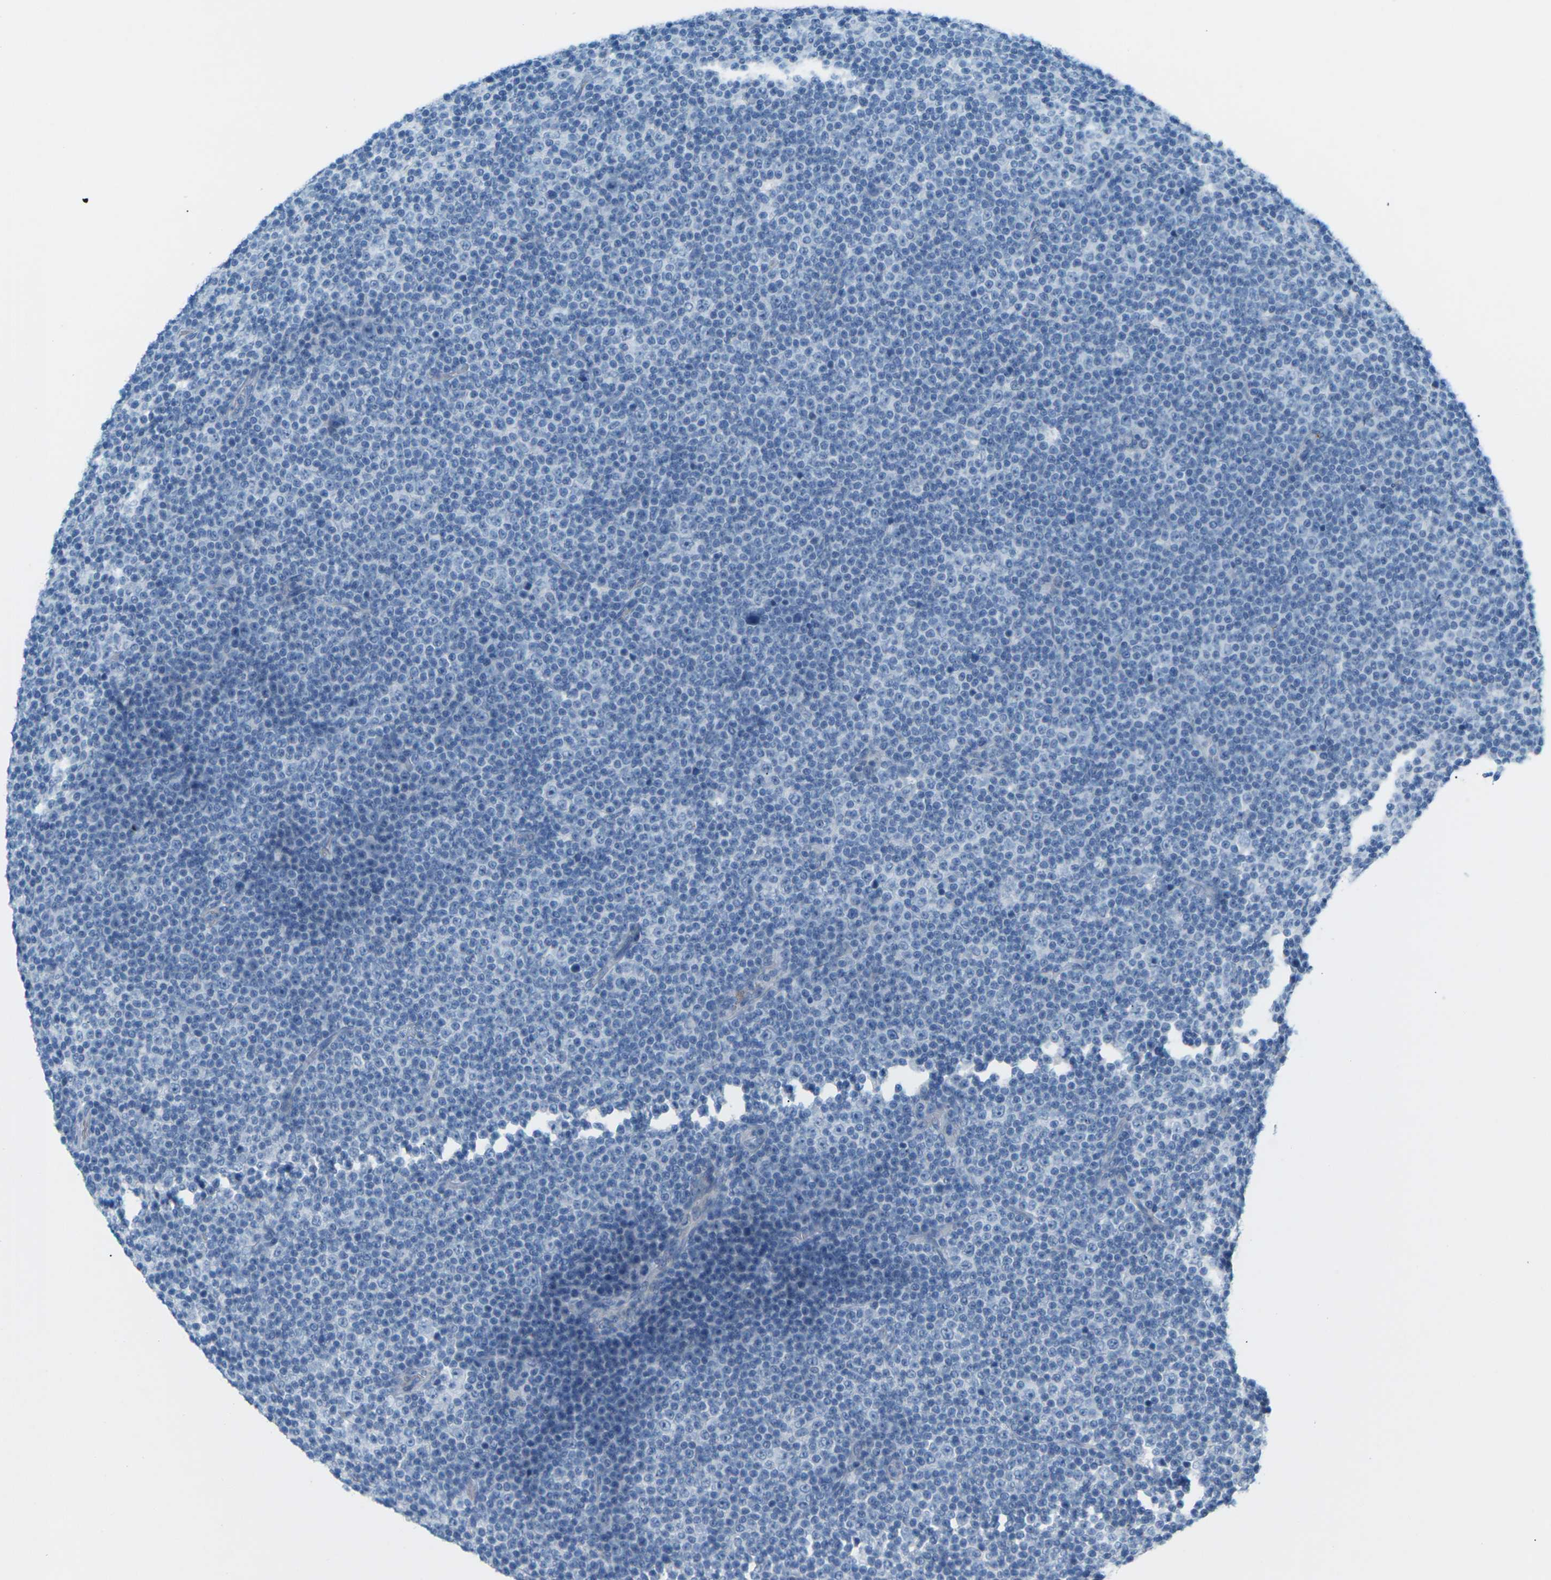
{"staining": {"intensity": "negative", "quantity": "none", "location": "none"}, "tissue": "lymphoma", "cell_type": "Tumor cells", "image_type": "cancer", "snomed": [{"axis": "morphology", "description": "Malignant lymphoma, non-Hodgkin's type, Low grade"}, {"axis": "topography", "description": "Lymph node"}], "caption": "Immunohistochemistry micrograph of neoplastic tissue: lymphoma stained with DAB demonstrates no significant protein positivity in tumor cells.", "gene": "CDH16", "patient": {"sex": "female", "age": 67}}